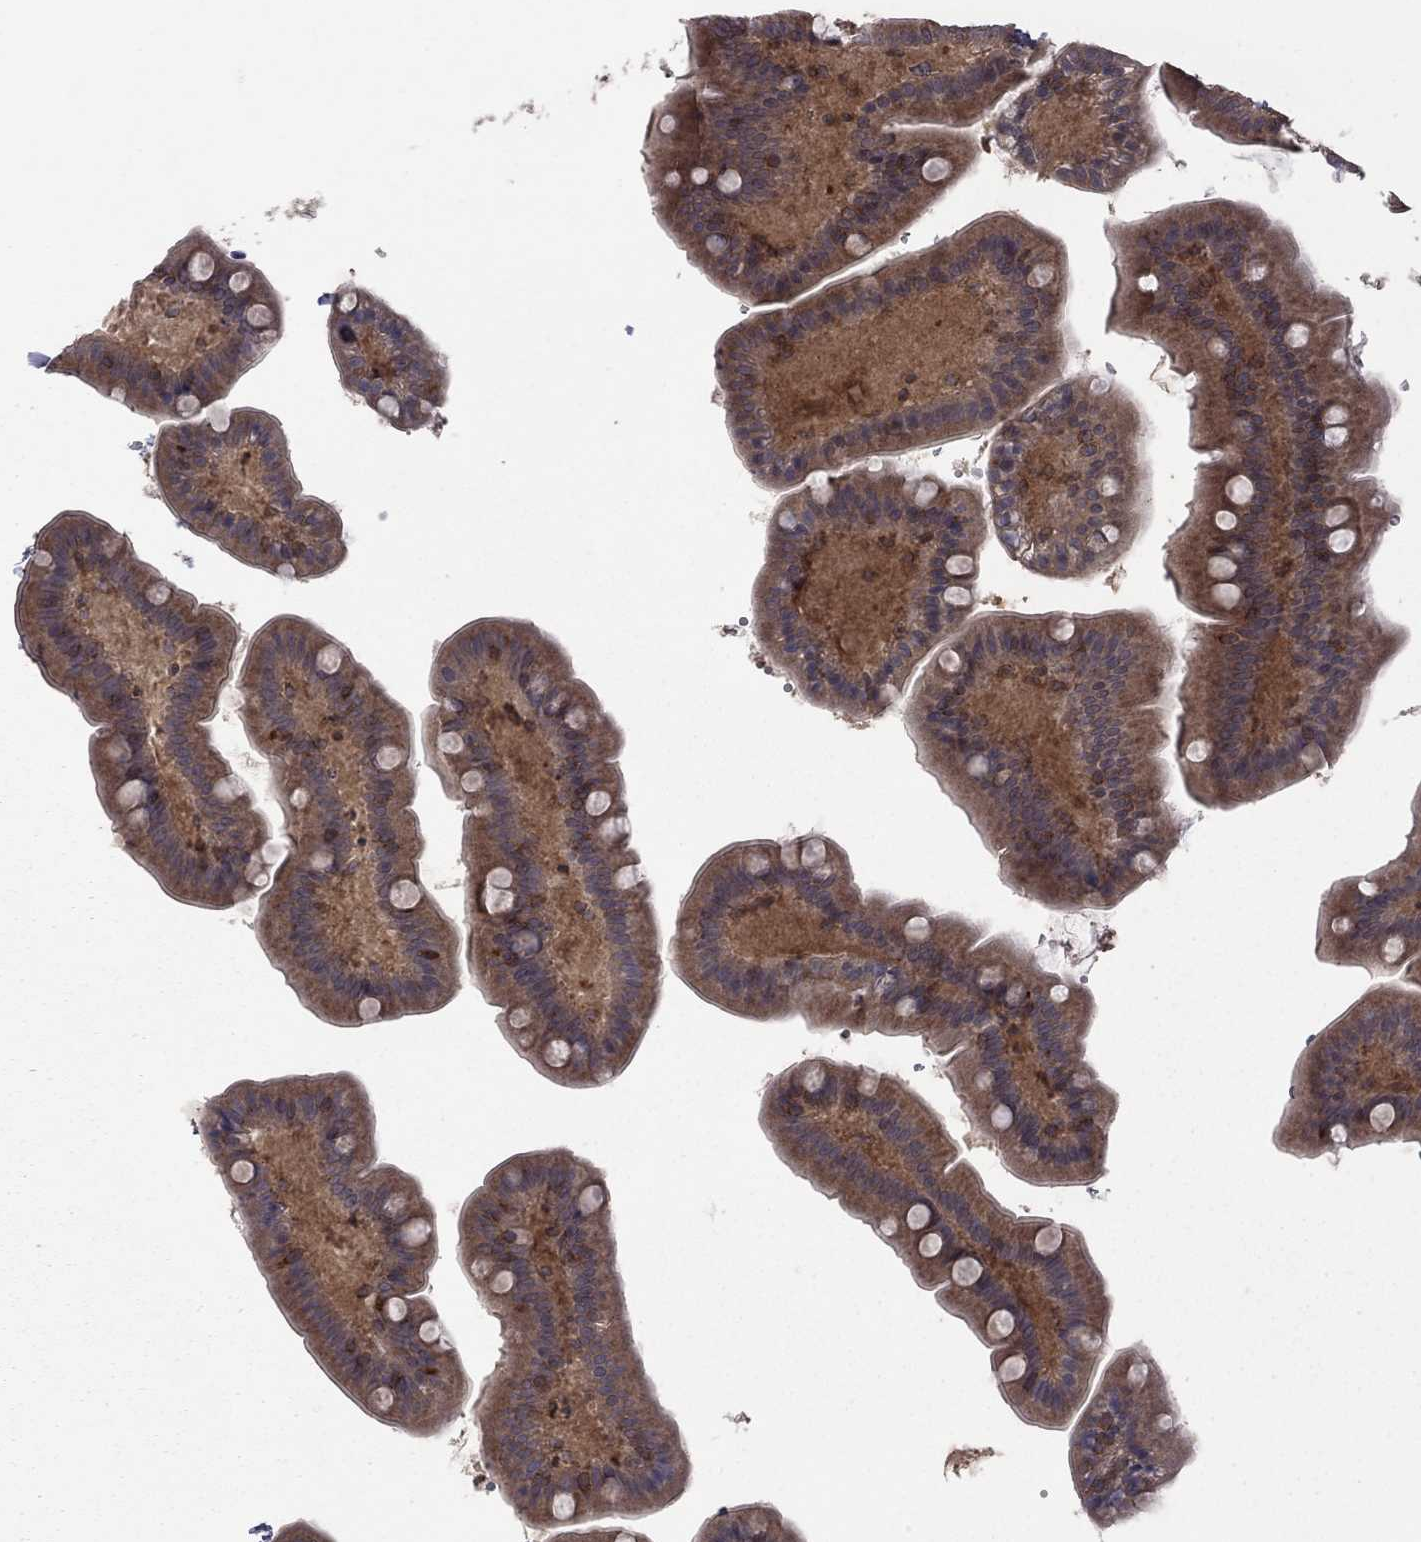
{"staining": {"intensity": "strong", "quantity": "25%-75%", "location": "cytoplasmic/membranous"}, "tissue": "small intestine", "cell_type": "Glandular cells", "image_type": "normal", "snomed": [{"axis": "morphology", "description": "Normal tissue, NOS"}, {"axis": "topography", "description": "Small intestine"}], "caption": "Immunohistochemistry (IHC) micrograph of benign small intestine: small intestine stained using immunohistochemistry (IHC) exhibits high levels of strong protein expression localized specifically in the cytoplasmic/membranous of glandular cells, appearing as a cytoplasmic/membranous brown color.", "gene": "NAA50", "patient": {"sex": "male", "age": 66}}